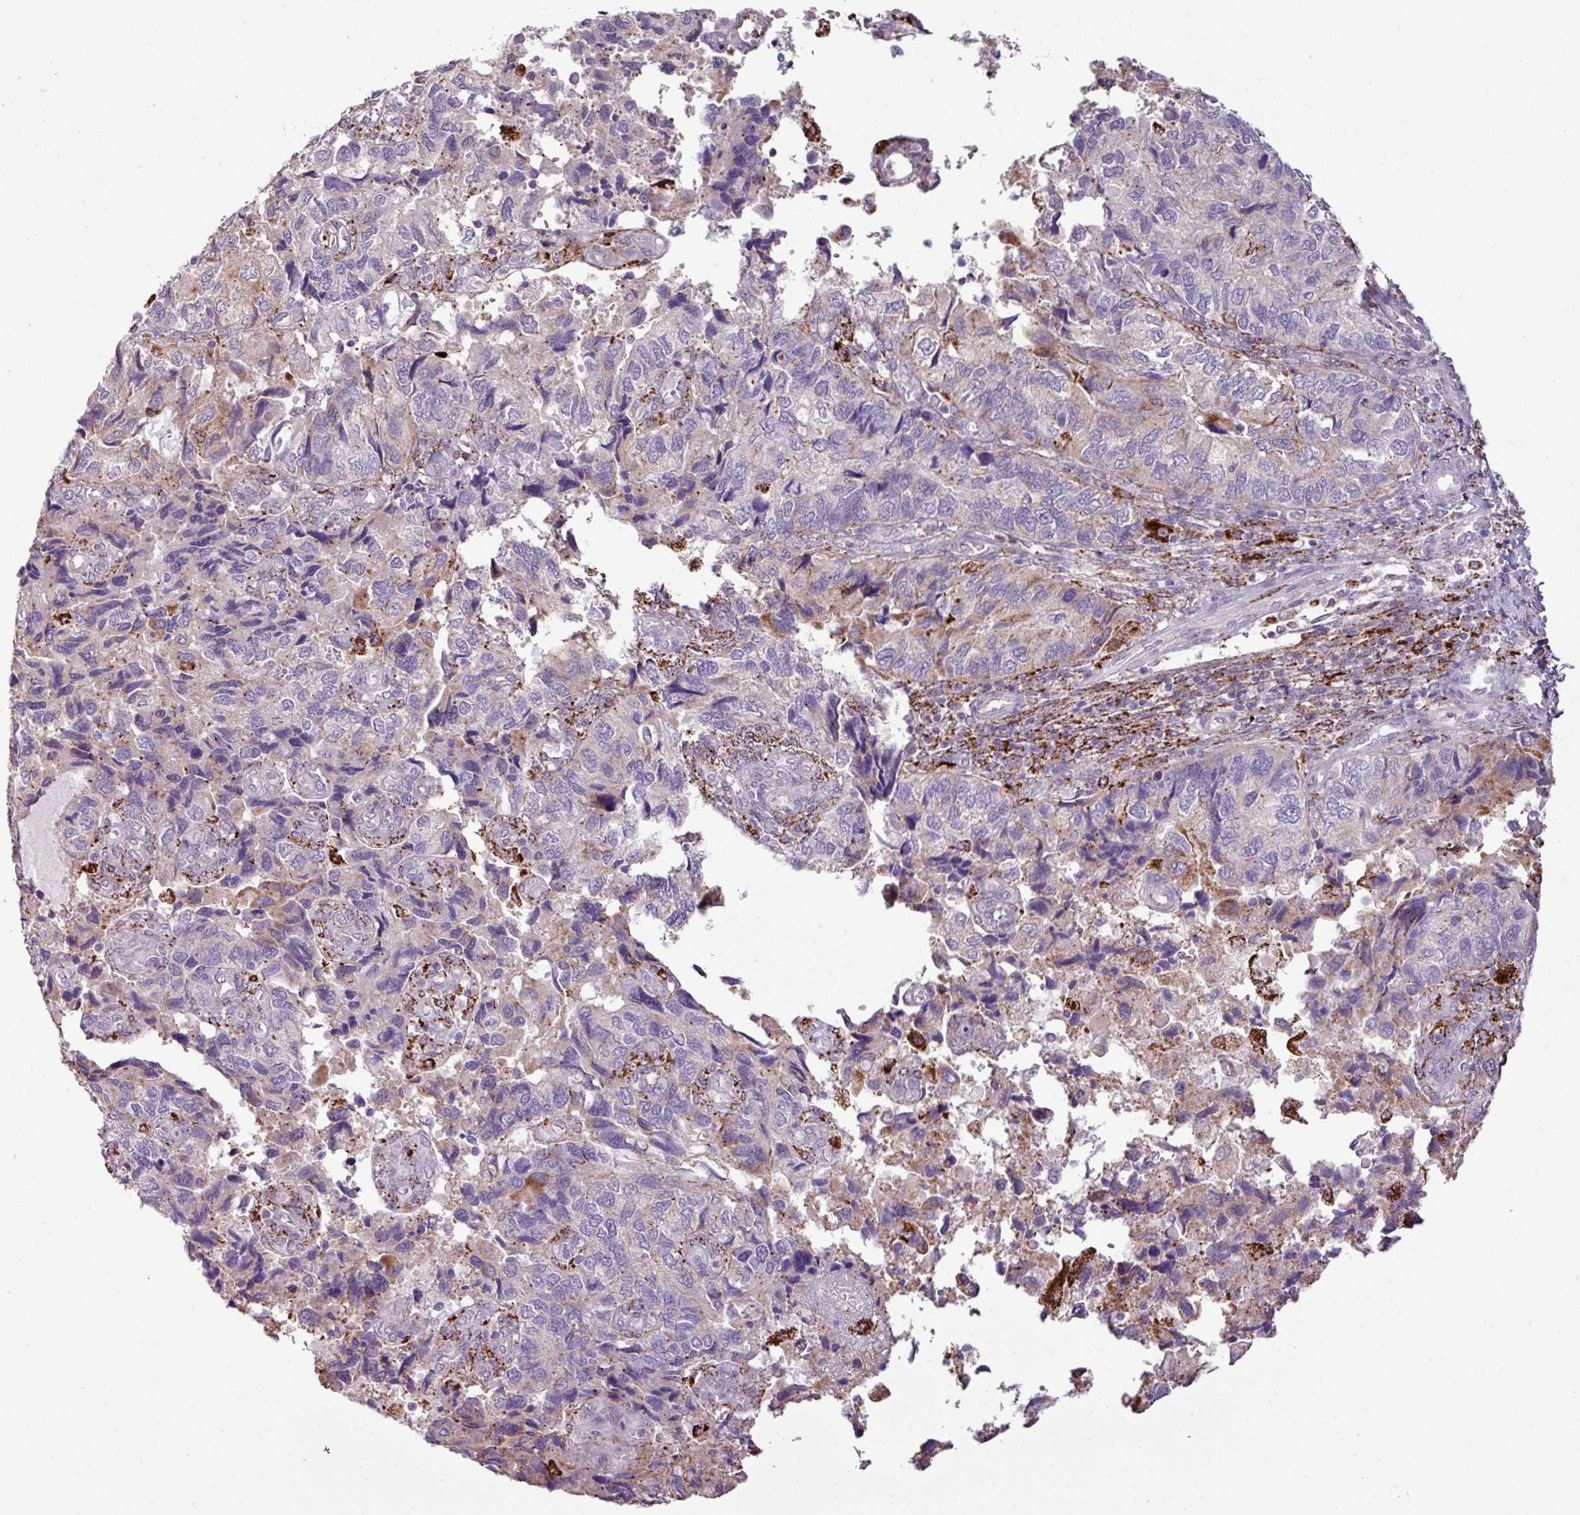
{"staining": {"intensity": "moderate", "quantity": "<25%", "location": "cytoplasmic/membranous"}, "tissue": "endometrial cancer", "cell_type": "Tumor cells", "image_type": "cancer", "snomed": [{"axis": "morphology", "description": "Carcinoma, NOS"}, {"axis": "topography", "description": "Uterus"}], "caption": "A histopathology image of endometrial cancer stained for a protein exhibits moderate cytoplasmic/membranous brown staining in tumor cells.", "gene": "SGPP1", "patient": {"sex": "female", "age": 76}}